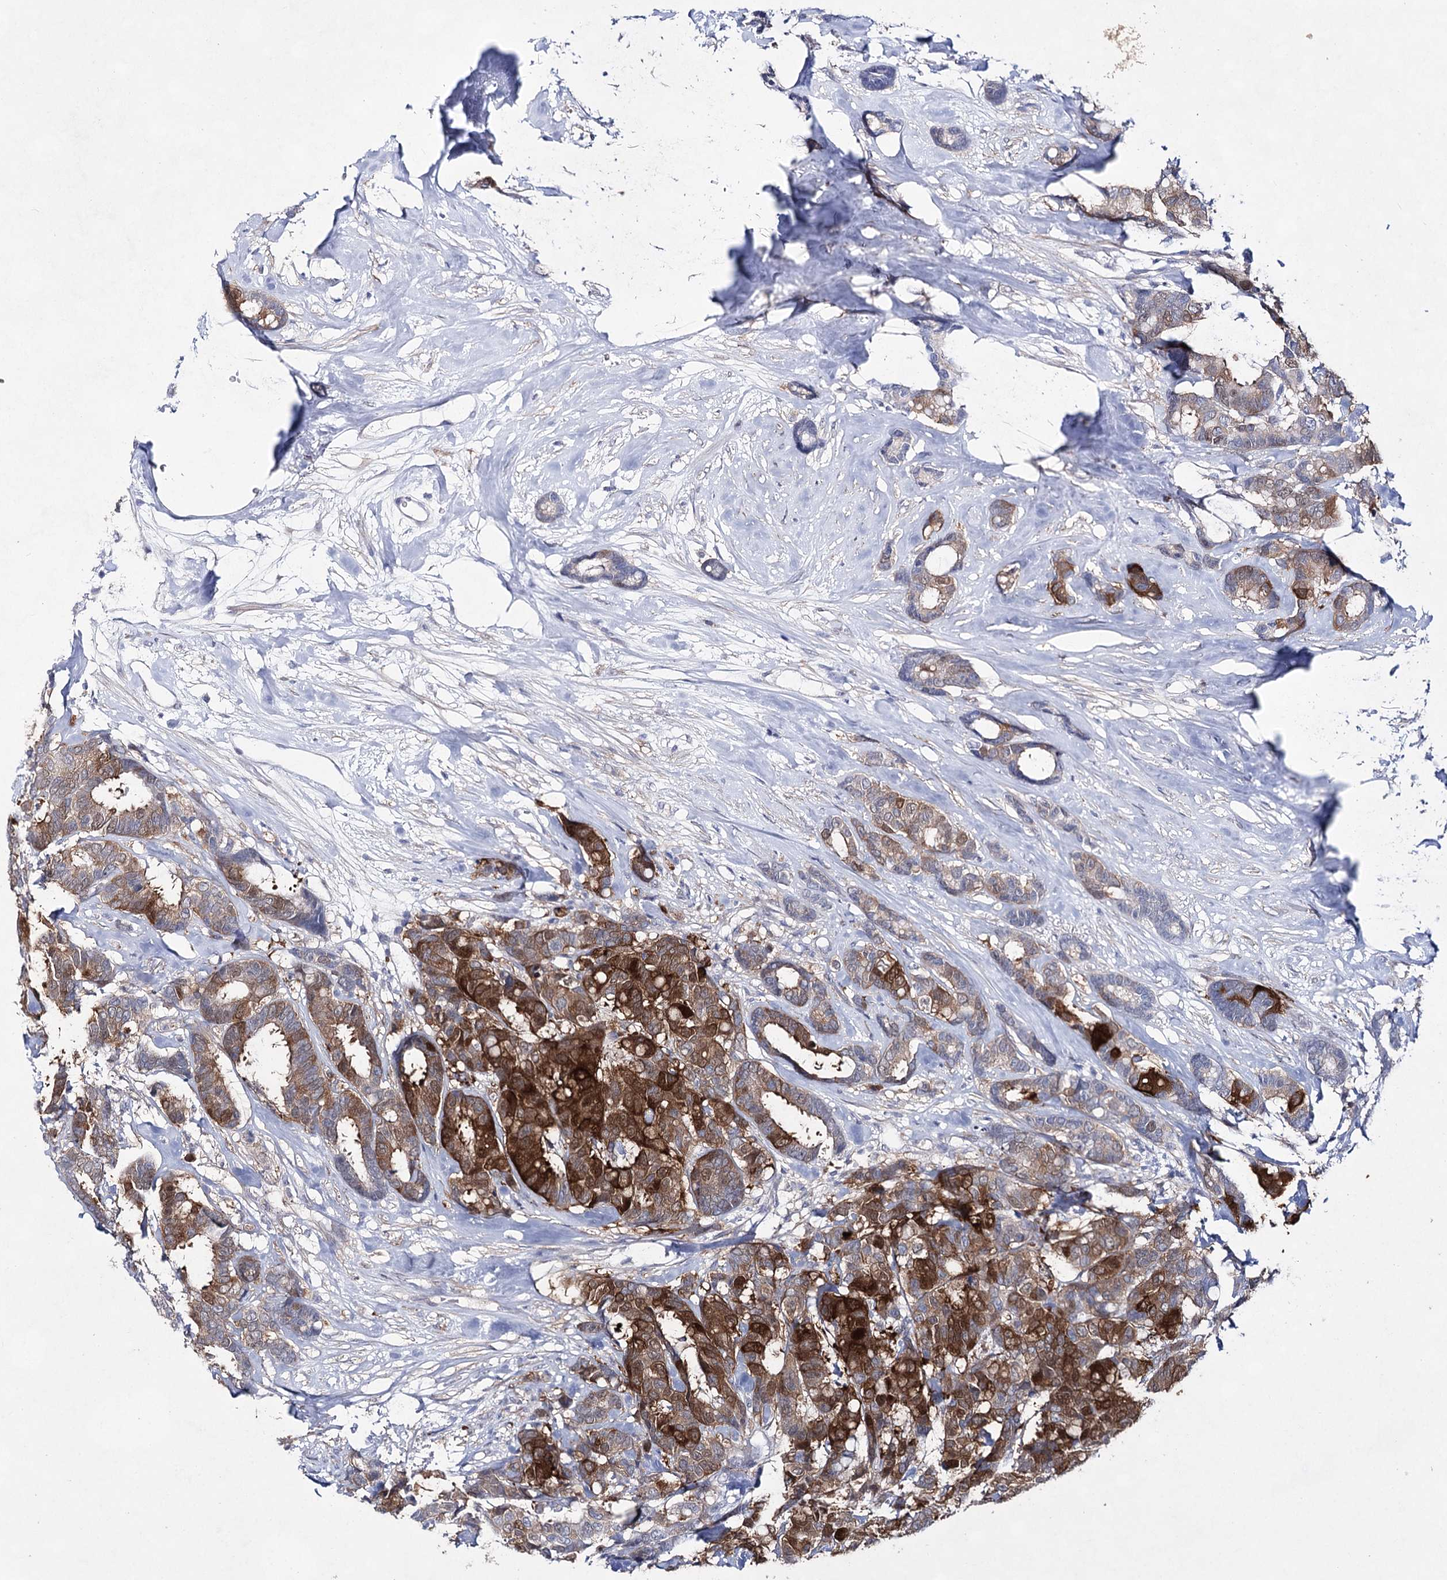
{"staining": {"intensity": "strong", "quantity": "25%-75%", "location": "cytoplasmic/membranous,nuclear"}, "tissue": "breast cancer", "cell_type": "Tumor cells", "image_type": "cancer", "snomed": [{"axis": "morphology", "description": "Duct carcinoma"}, {"axis": "topography", "description": "Breast"}], "caption": "DAB (3,3'-diaminobenzidine) immunohistochemical staining of human breast intraductal carcinoma reveals strong cytoplasmic/membranous and nuclear protein expression in about 25%-75% of tumor cells.", "gene": "UGDH", "patient": {"sex": "female", "age": 87}}